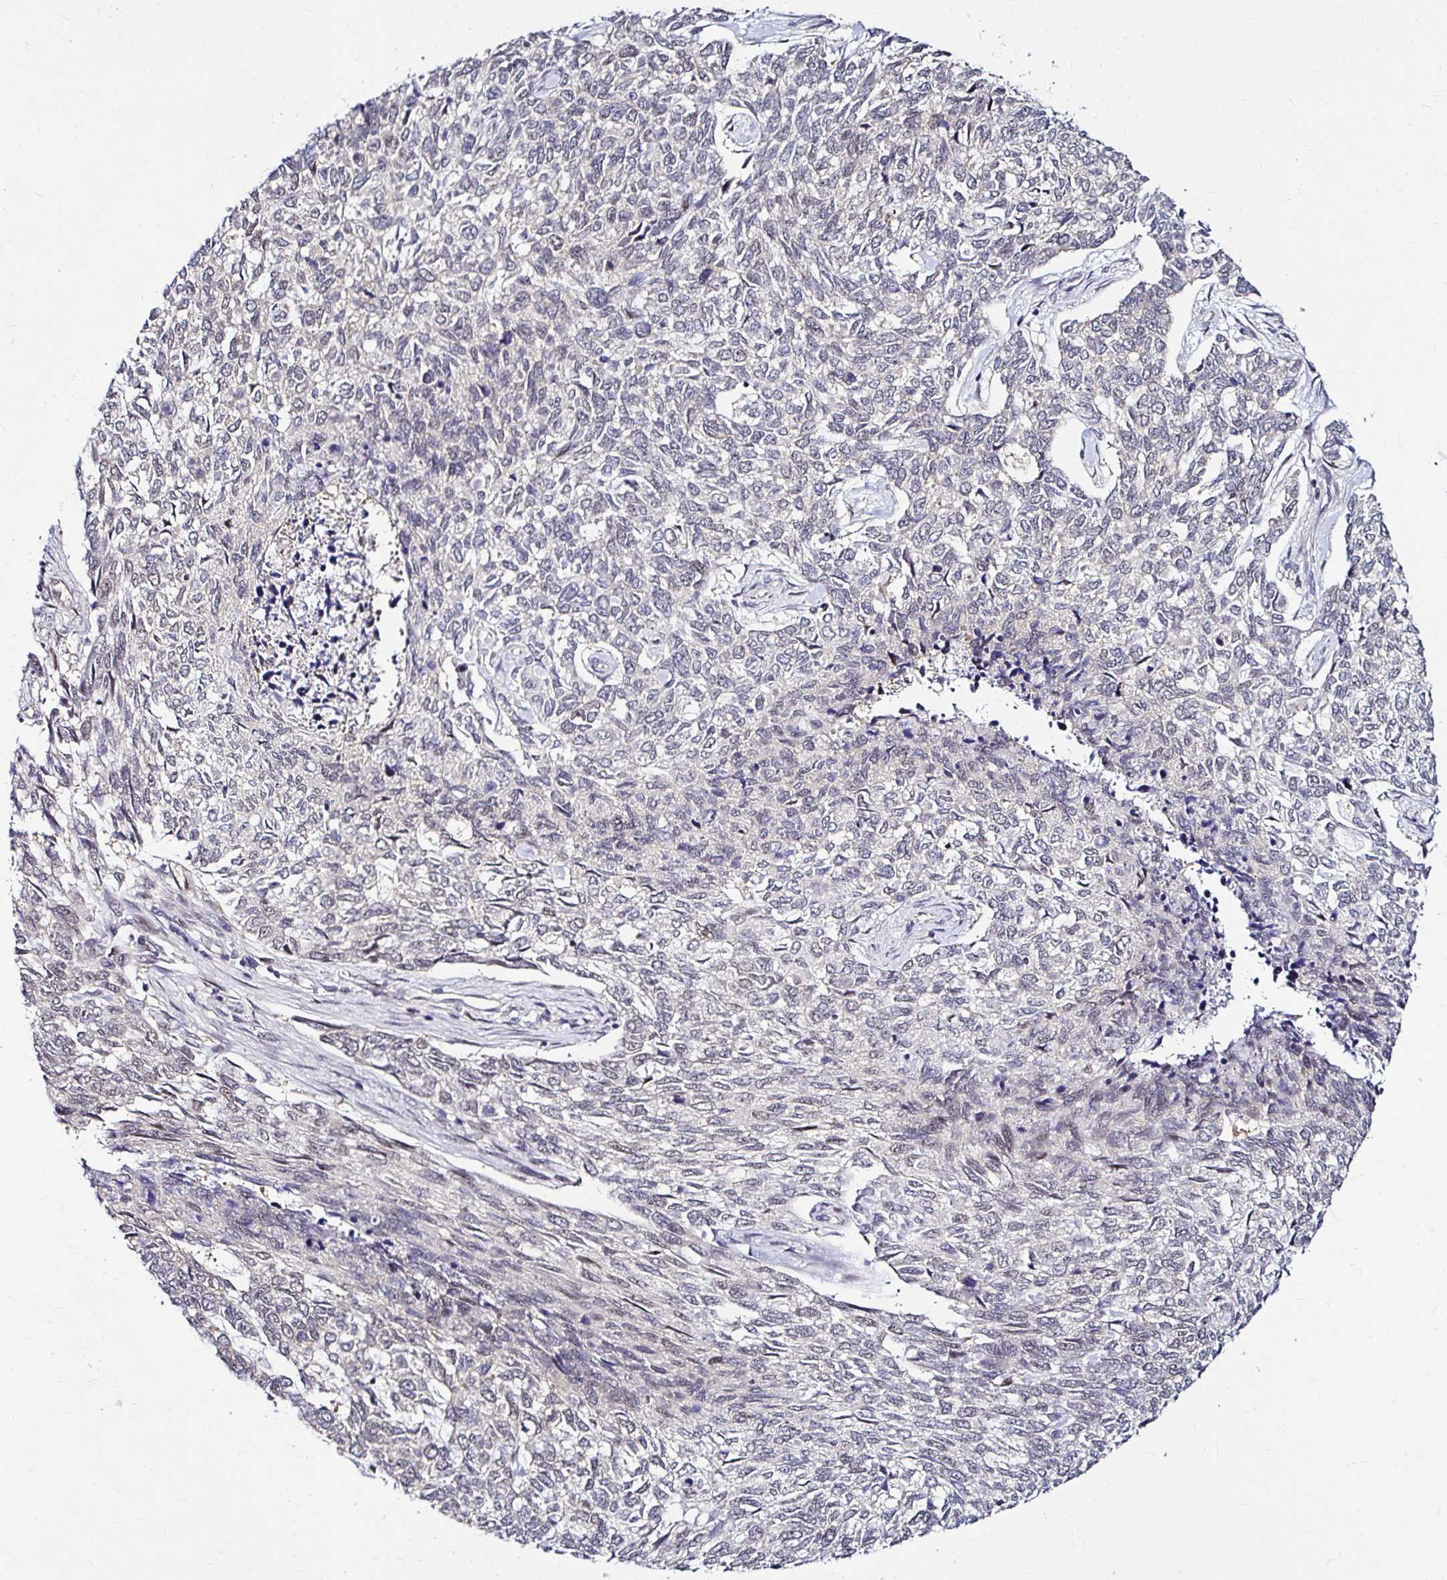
{"staining": {"intensity": "negative", "quantity": "none", "location": "none"}, "tissue": "skin cancer", "cell_type": "Tumor cells", "image_type": "cancer", "snomed": [{"axis": "morphology", "description": "Basal cell carcinoma"}, {"axis": "topography", "description": "Skin"}], "caption": "This image is of basal cell carcinoma (skin) stained with immunohistochemistry (IHC) to label a protein in brown with the nuclei are counter-stained blue. There is no staining in tumor cells.", "gene": "PSMD3", "patient": {"sex": "female", "age": 65}}